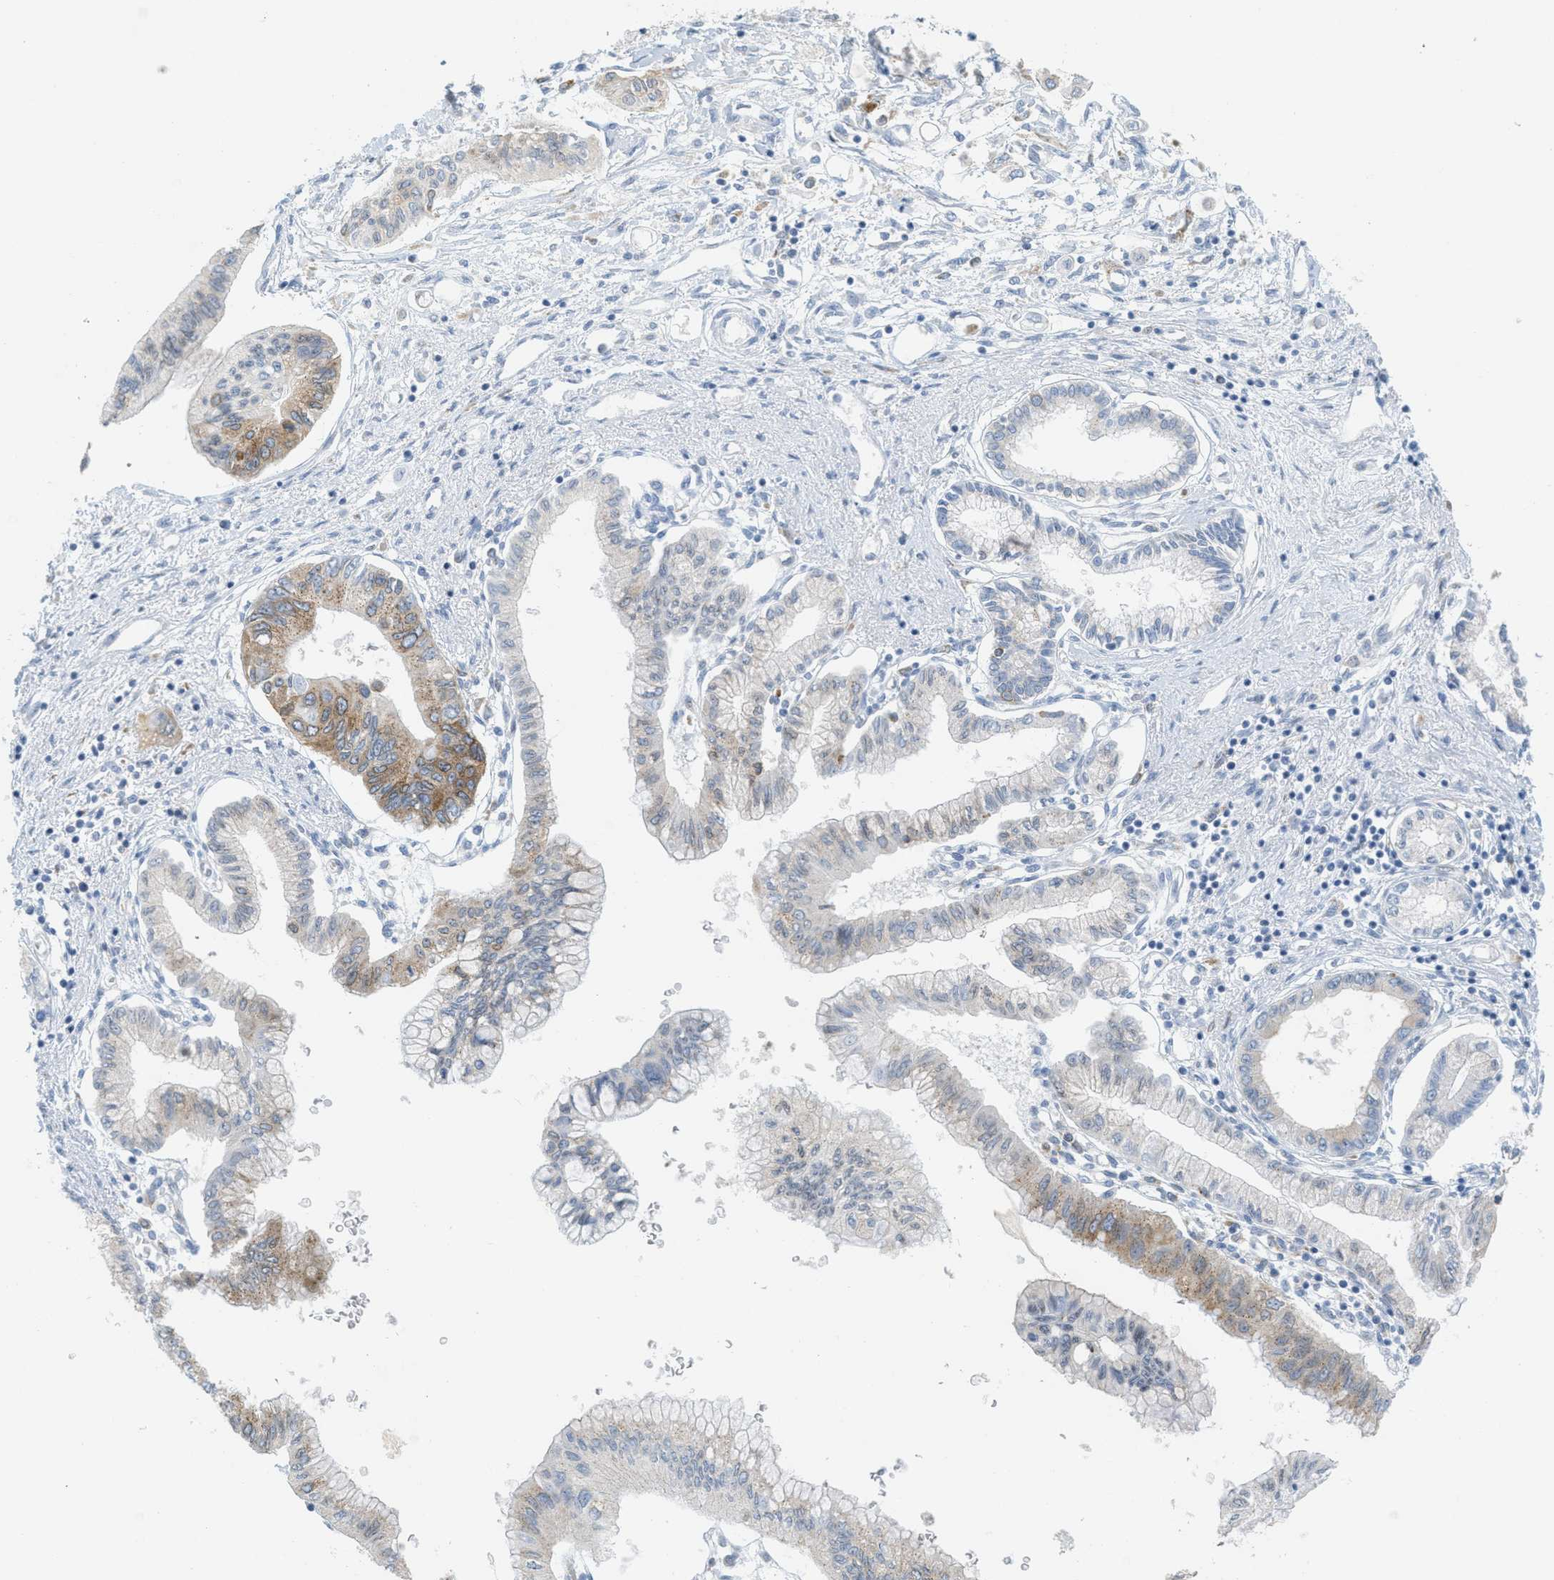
{"staining": {"intensity": "moderate", "quantity": "<25%", "location": "cytoplasmic/membranous"}, "tissue": "pancreatic cancer", "cell_type": "Tumor cells", "image_type": "cancer", "snomed": [{"axis": "morphology", "description": "Adenocarcinoma, NOS"}, {"axis": "topography", "description": "Pancreas"}], "caption": "An IHC histopathology image of tumor tissue is shown. Protein staining in brown highlights moderate cytoplasmic/membranous positivity in pancreatic adenocarcinoma within tumor cells.", "gene": "TEX264", "patient": {"sex": "female", "age": 77}}